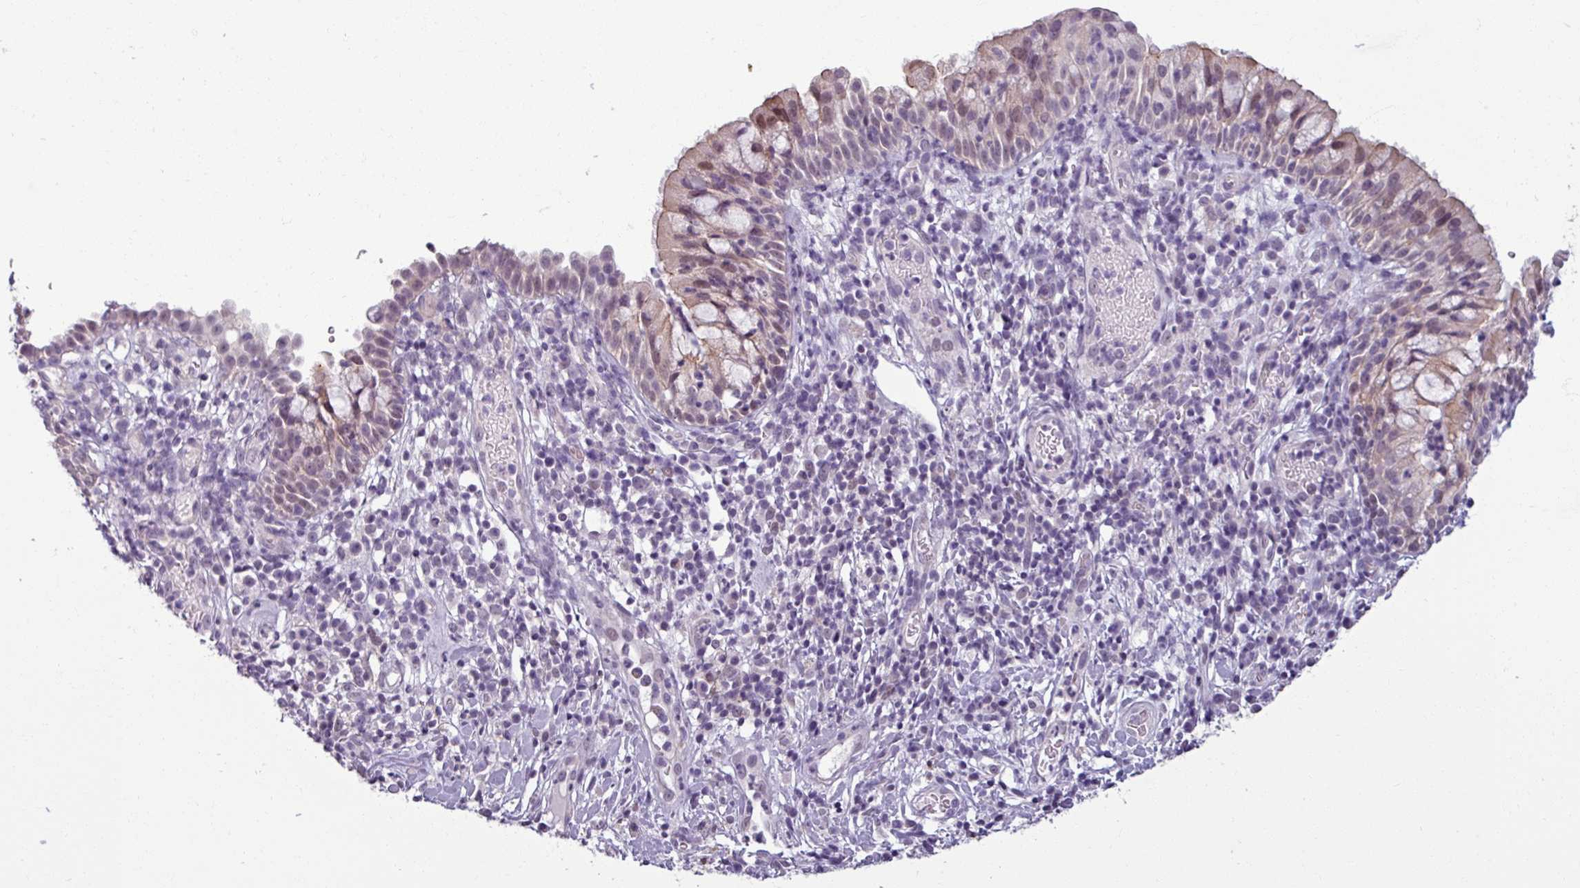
{"staining": {"intensity": "moderate", "quantity": "<25%", "location": "cytoplasmic/membranous,nuclear"}, "tissue": "nasopharynx", "cell_type": "Respiratory epithelial cells", "image_type": "normal", "snomed": [{"axis": "morphology", "description": "Normal tissue, NOS"}, {"axis": "topography", "description": "Nasopharynx"}], "caption": "Immunohistochemical staining of benign human nasopharynx reveals moderate cytoplasmic/membranous,nuclear protein positivity in about <25% of respiratory epithelial cells.", "gene": "PNMA6A", "patient": {"sex": "male", "age": 65}}